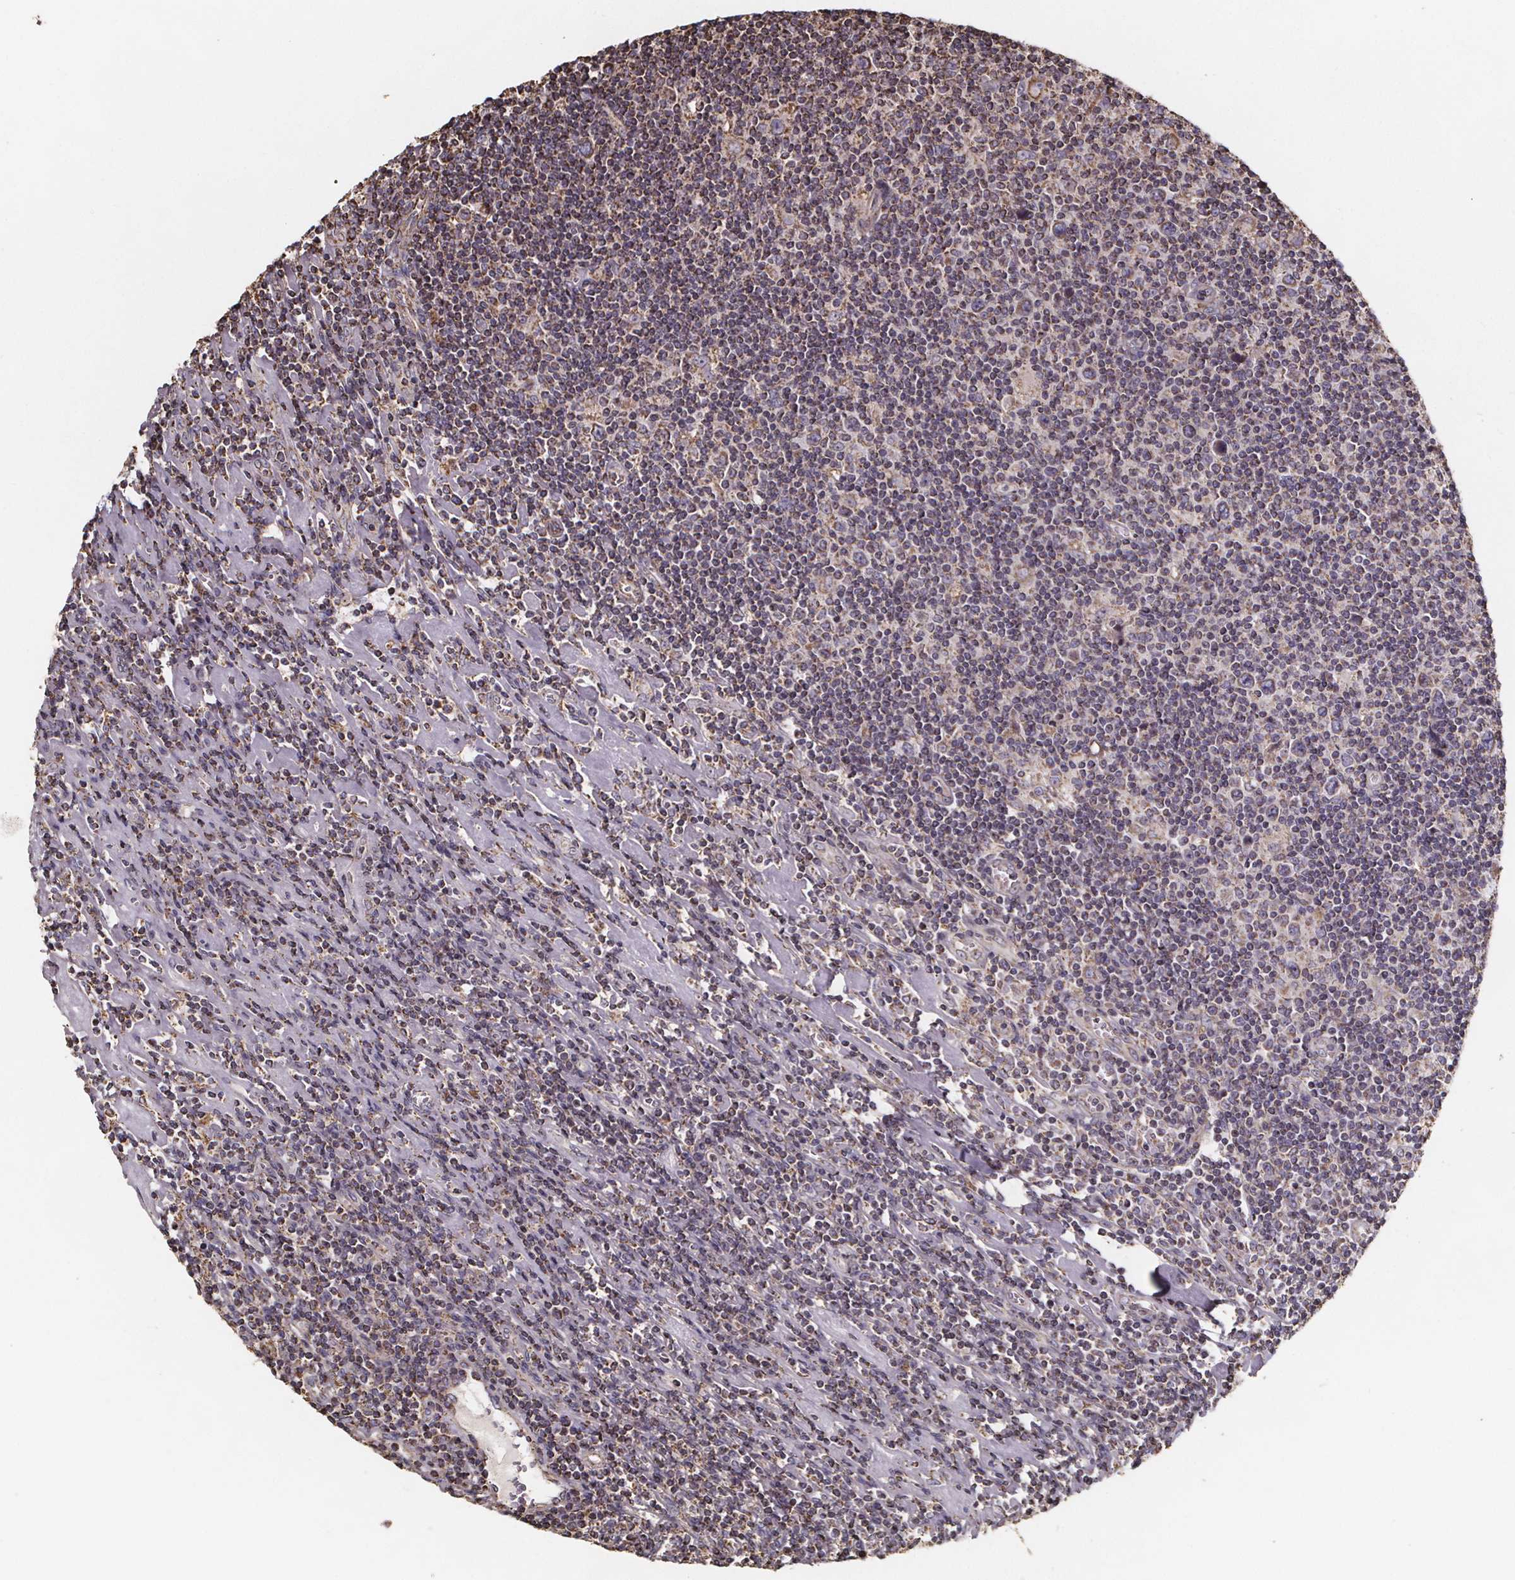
{"staining": {"intensity": "negative", "quantity": "none", "location": "none"}, "tissue": "lymphoma", "cell_type": "Tumor cells", "image_type": "cancer", "snomed": [{"axis": "morphology", "description": "Hodgkin's disease, NOS"}, {"axis": "topography", "description": "Lymph node"}], "caption": "Immunohistochemical staining of Hodgkin's disease exhibits no significant expression in tumor cells.", "gene": "SLC35D2", "patient": {"sex": "male", "age": 40}}